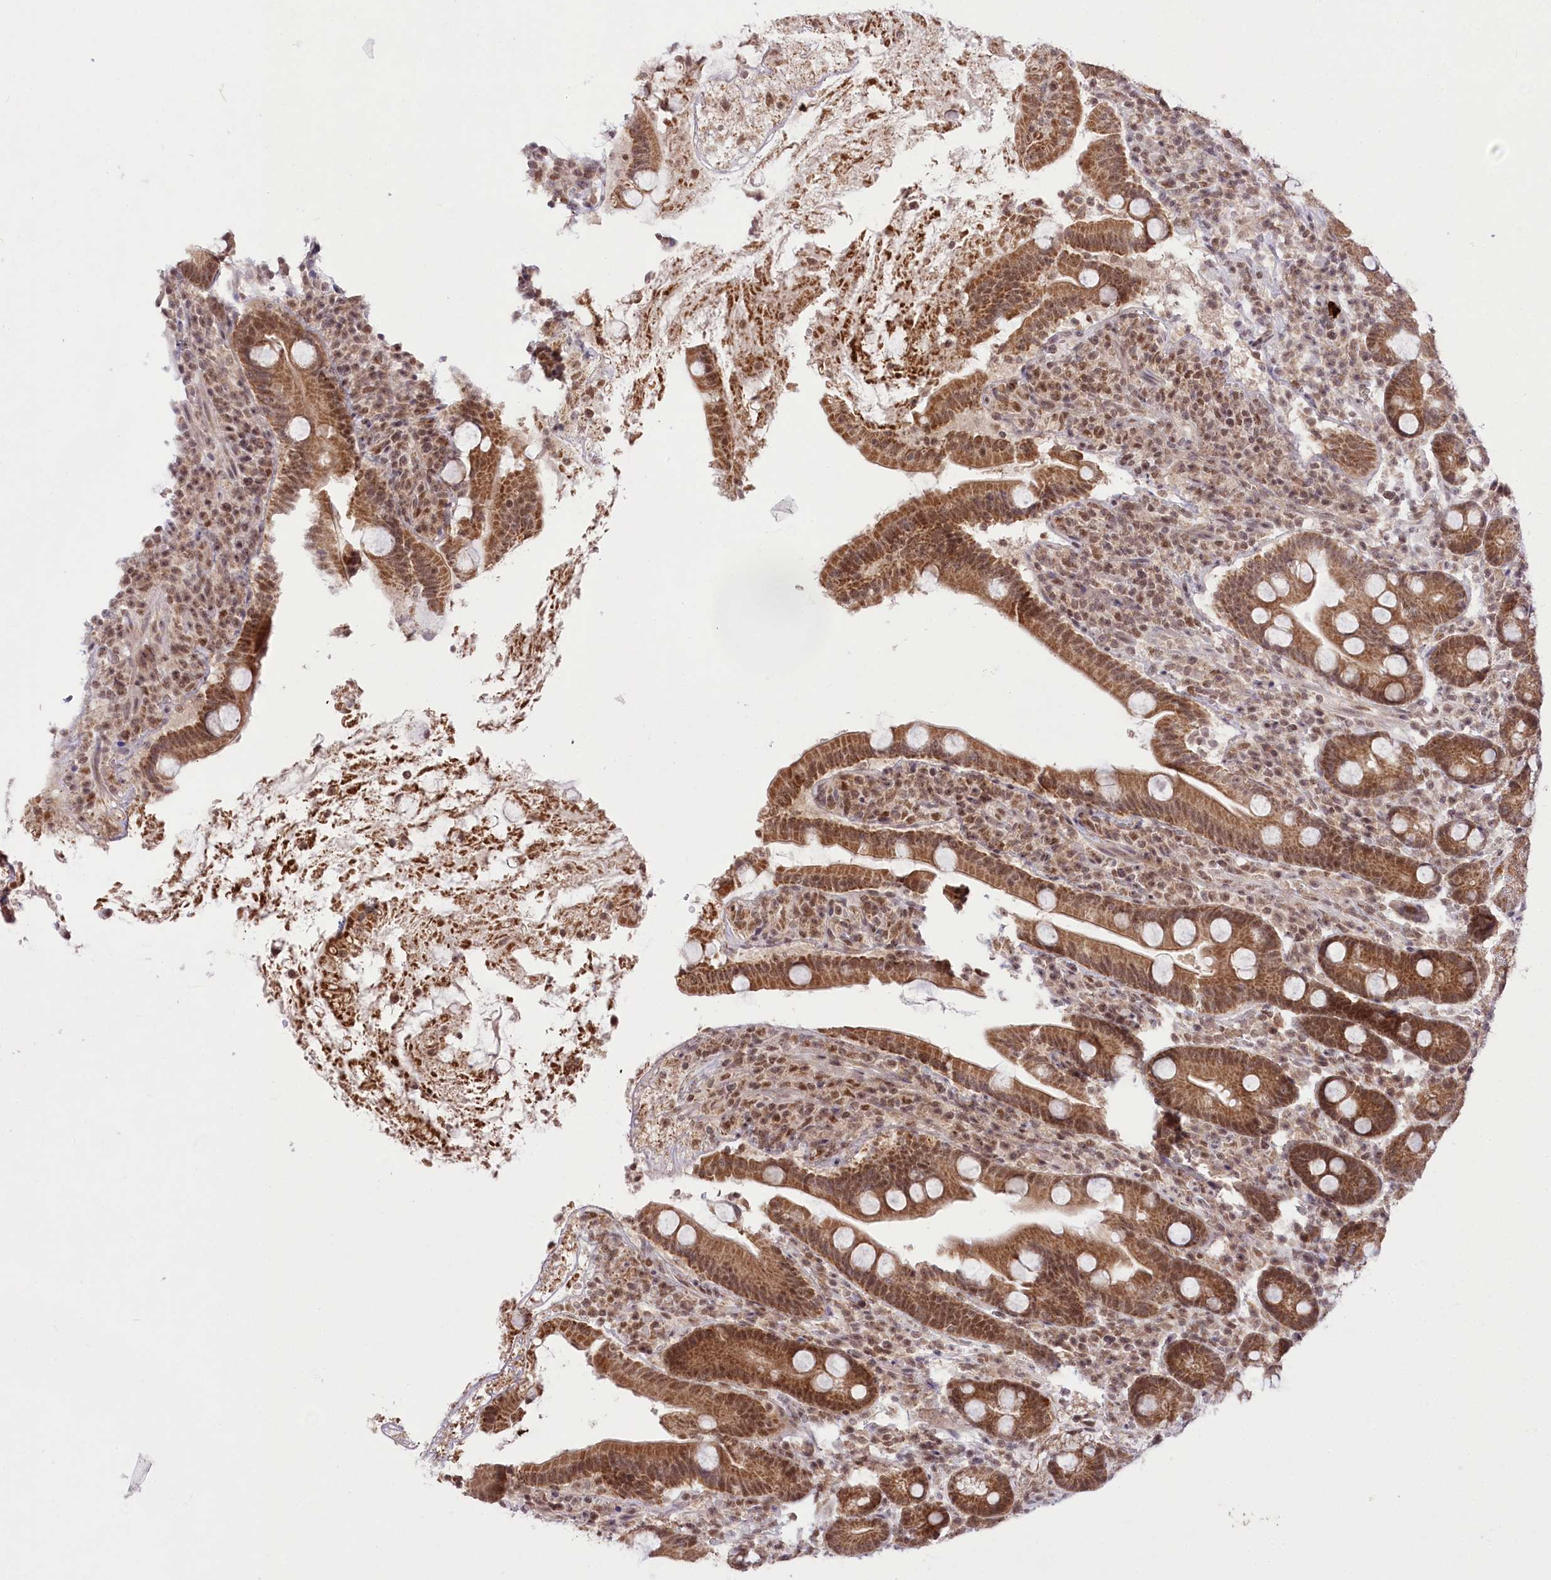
{"staining": {"intensity": "strong", "quantity": ">75%", "location": "cytoplasmic/membranous,nuclear"}, "tissue": "duodenum", "cell_type": "Glandular cells", "image_type": "normal", "snomed": [{"axis": "morphology", "description": "Normal tissue, NOS"}, {"axis": "topography", "description": "Duodenum"}], "caption": "Strong cytoplasmic/membranous,nuclear expression is seen in approximately >75% of glandular cells in benign duodenum.", "gene": "ZMAT2", "patient": {"sex": "male", "age": 35}}